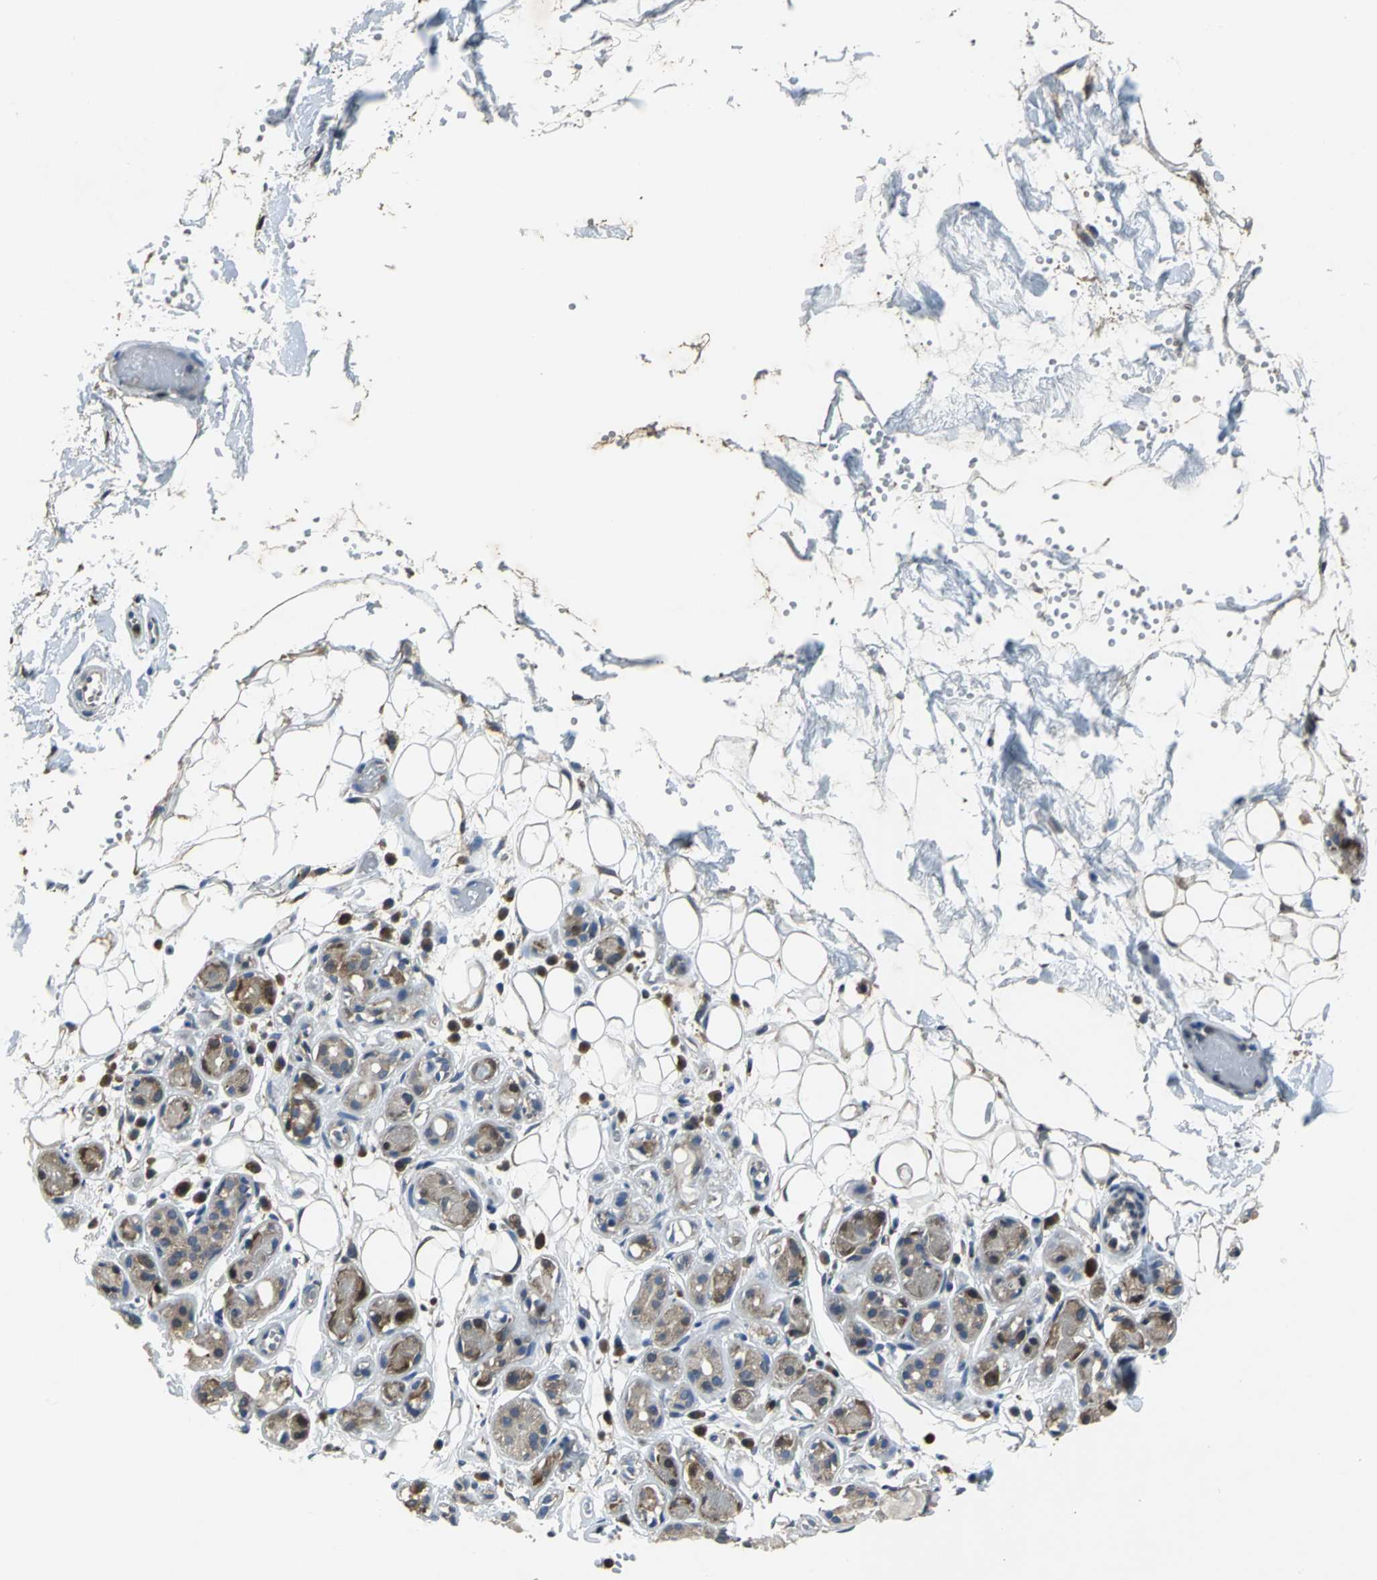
{"staining": {"intensity": "moderate", "quantity": ">75%", "location": "cytoplasmic/membranous"}, "tissue": "salivary gland", "cell_type": "Glandular cells", "image_type": "normal", "snomed": [{"axis": "morphology", "description": "Normal tissue, NOS"}, {"axis": "topography", "description": "Salivary gland"}], "caption": "DAB immunohistochemical staining of normal human salivary gland demonstrates moderate cytoplasmic/membranous protein expression in about >75% of glandular cells. (DAB (3,3'-diaminobenzidine) IHC, brown staining for protein, blue staining for nuclei).", "gene": "EIF5A", "patient": {"sex": "male", "age": 54}}